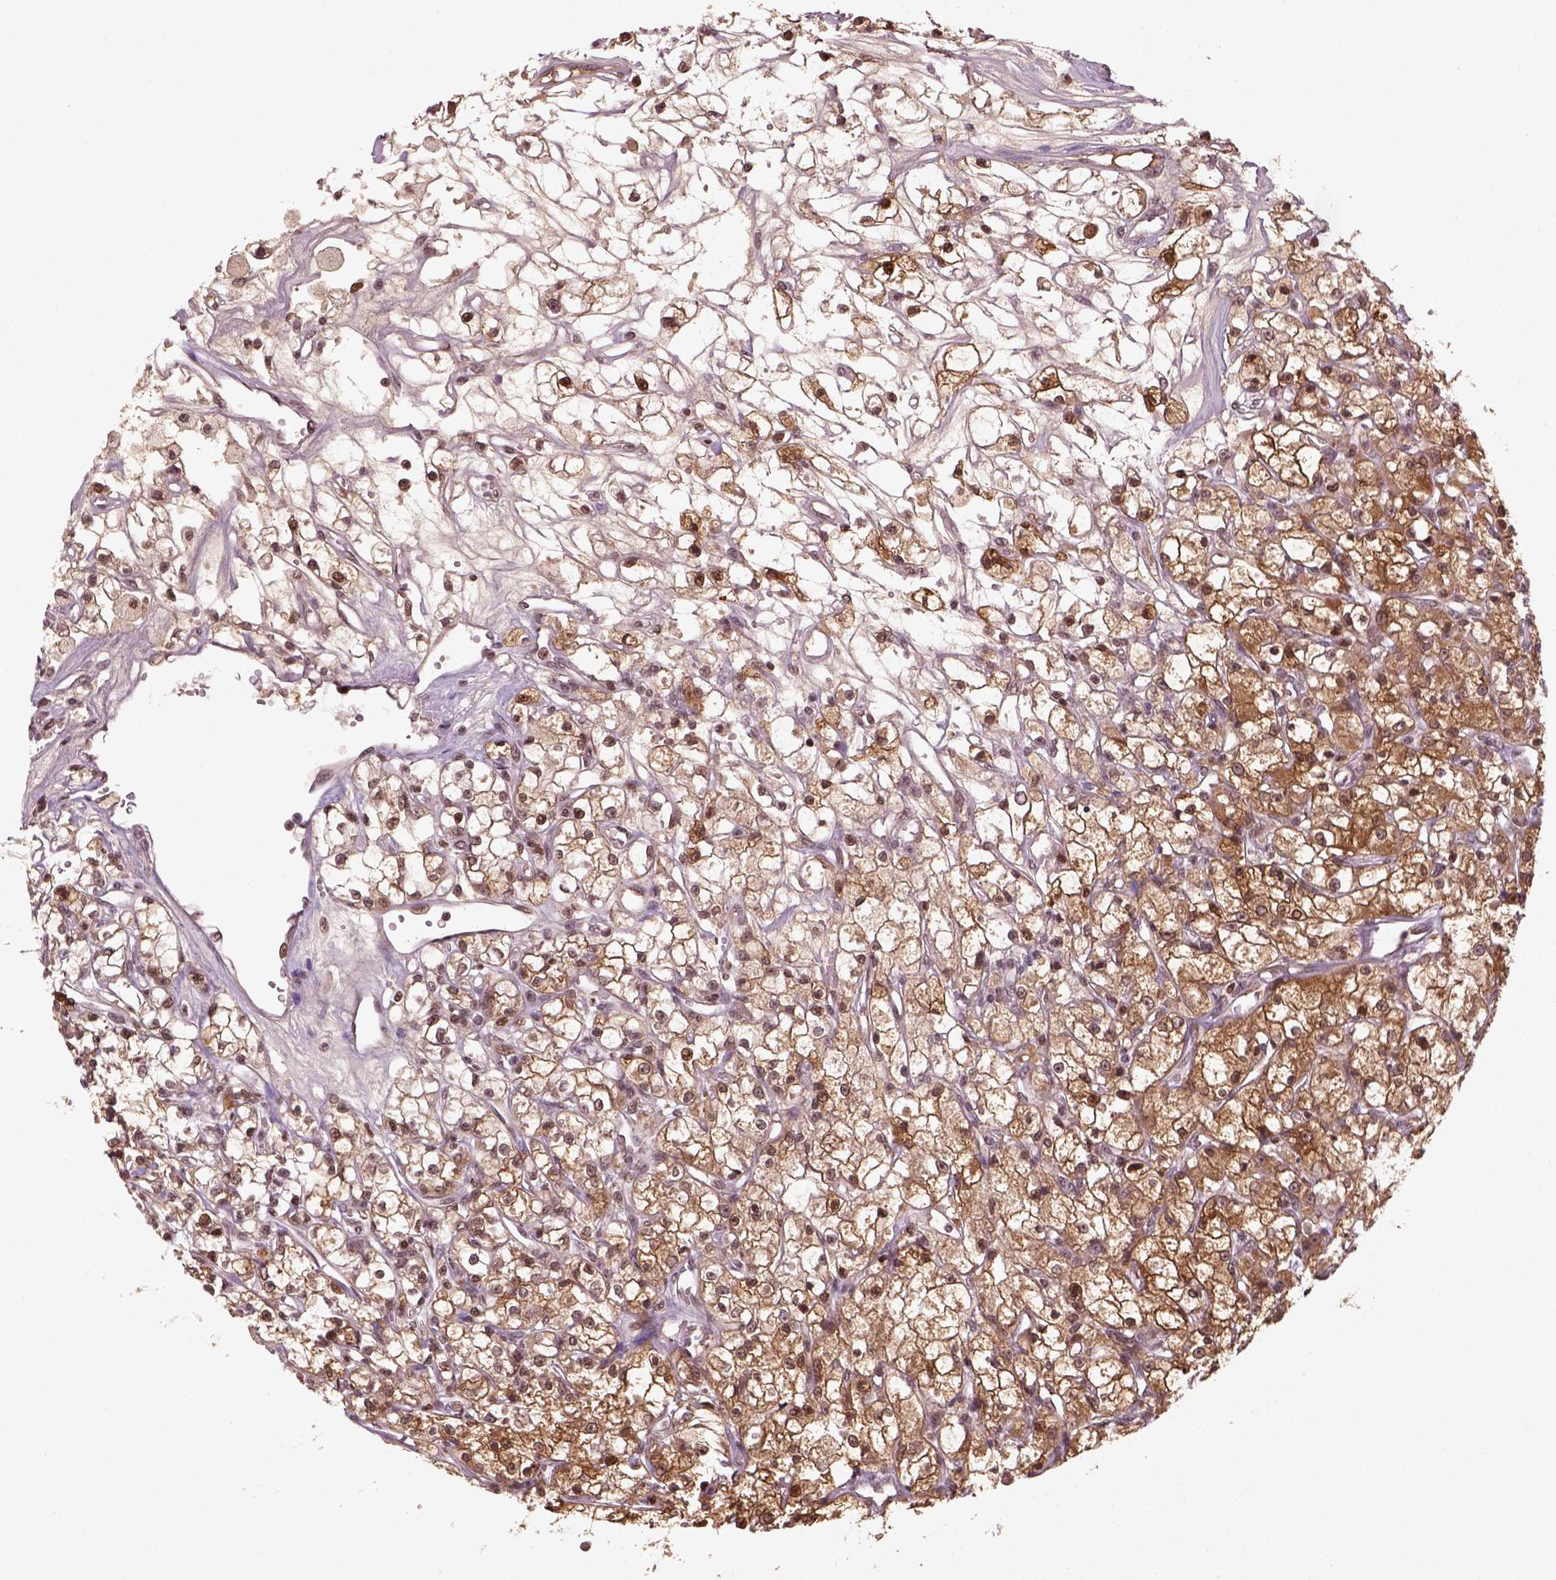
{"staining": {"intensity": "strong", "quantity": ">75%", "location": "cytoplasmic/membranous,nuclear"}, "tissue": "renal cancer", "cell_type": "Tumor cells", "image_type": "cancer", "snomed": [{"axis": "morphology", "description": "Adenocarcinoma, NOS"}, {"axis": "topography", "description": "Kidney"}], "caption": "IHC of adenocarcinoma (renal) reveals high levels of strong cytoplasmic/membranous and nuclear staining in approximately >75% of tumor cells. Nuclei are stained in blue.", "gene": "GOT1", "patient": {"sex": "female", "age": 59}}